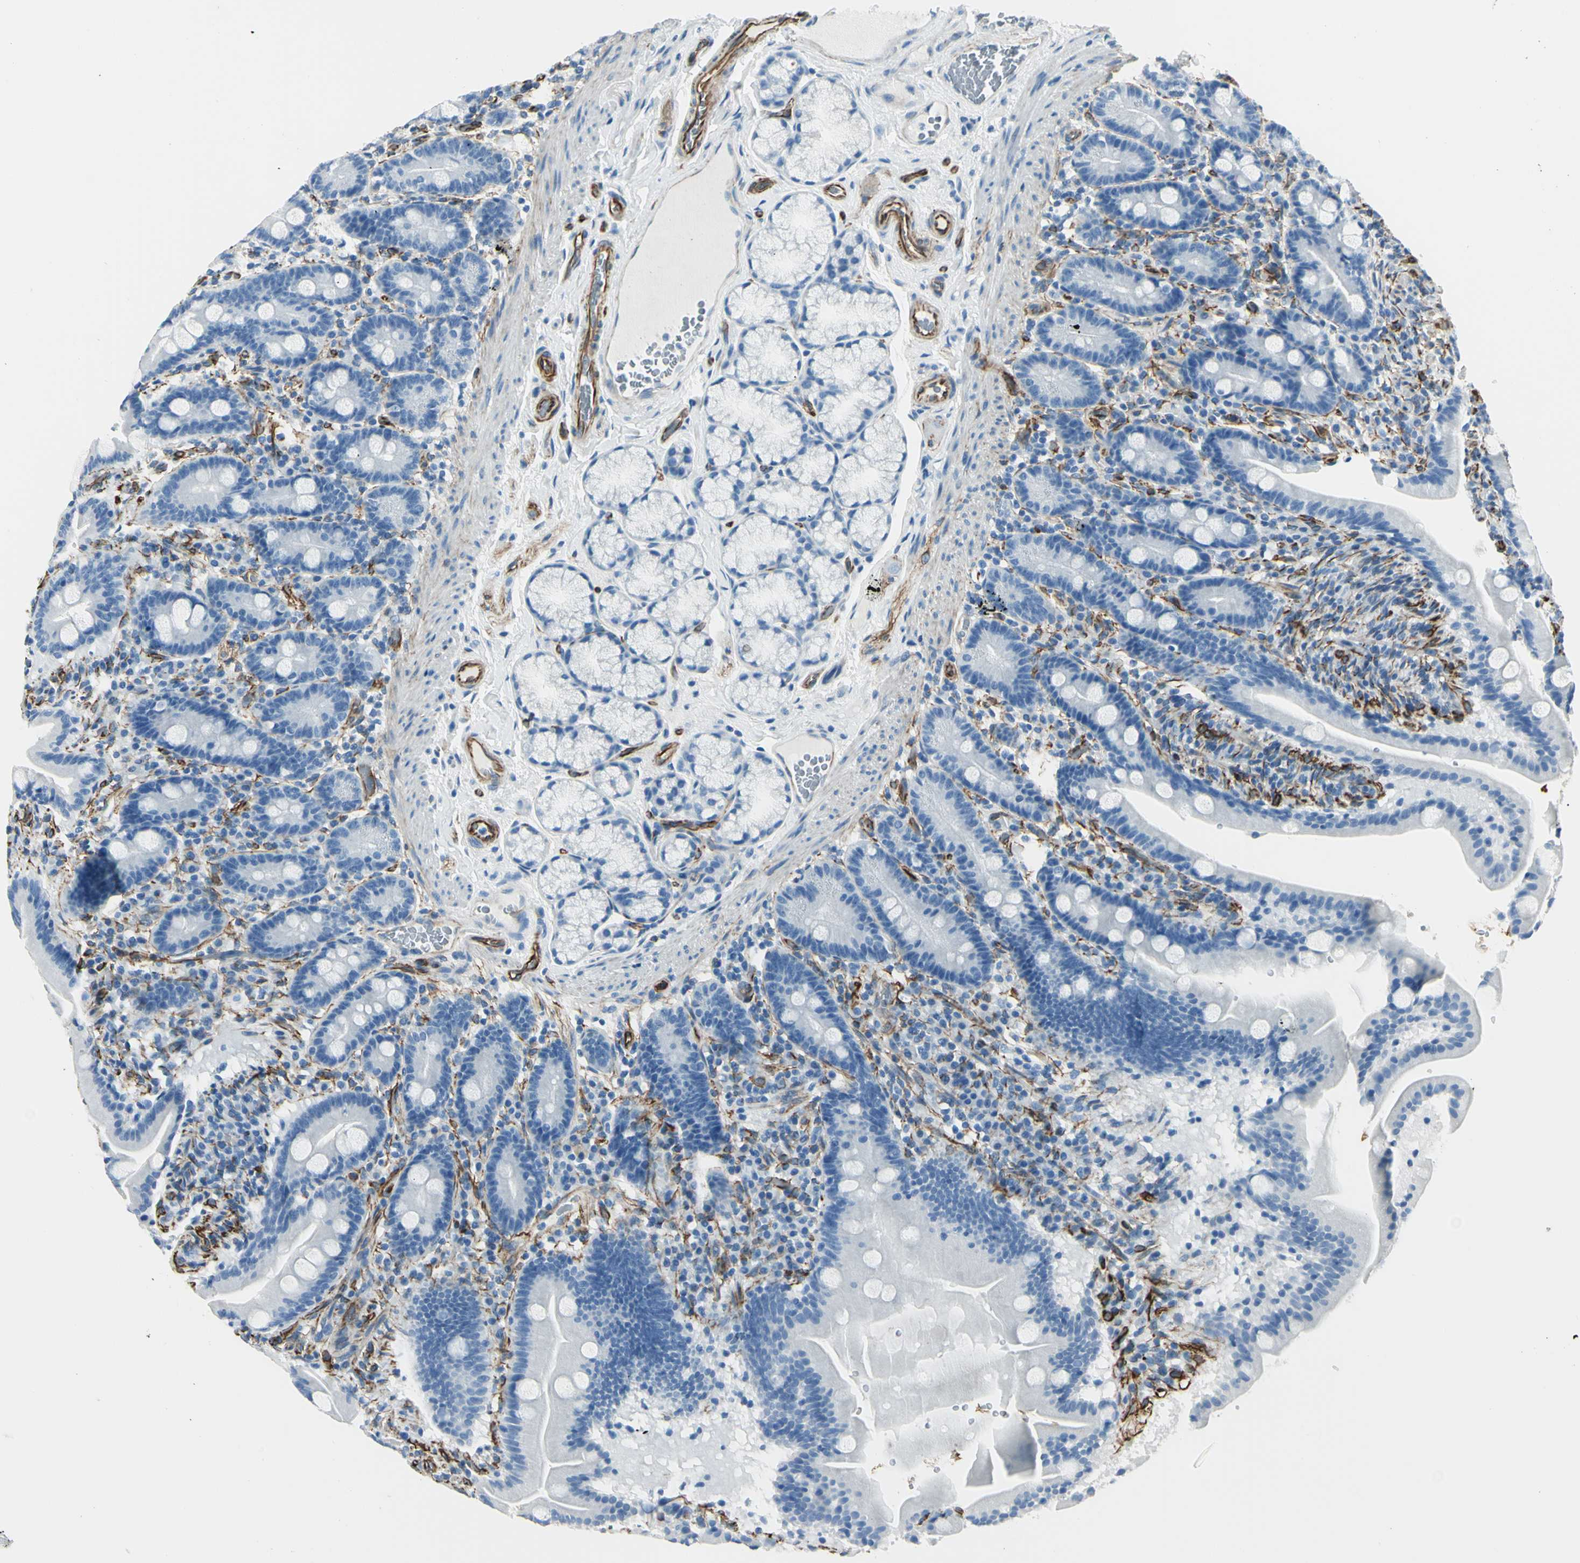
{"staining": {"intensity": "negative", "quantity": "none", "location": "none"}, "tissue": "duodenum", "cell_type": "Glandular cells", "image_type": "normal", "snomed": [{"axis": "morphology", "description": "Normal tissue, NOS"}, {"axis": "topography", "description": "Duodenum"}], "caption": "Duodenum stained for a protein using immunohistochemistry (IHC) displays no positivity glandular cells.", "gene": "PTH2R", "patient": {"sex": "male", "age": 54}}